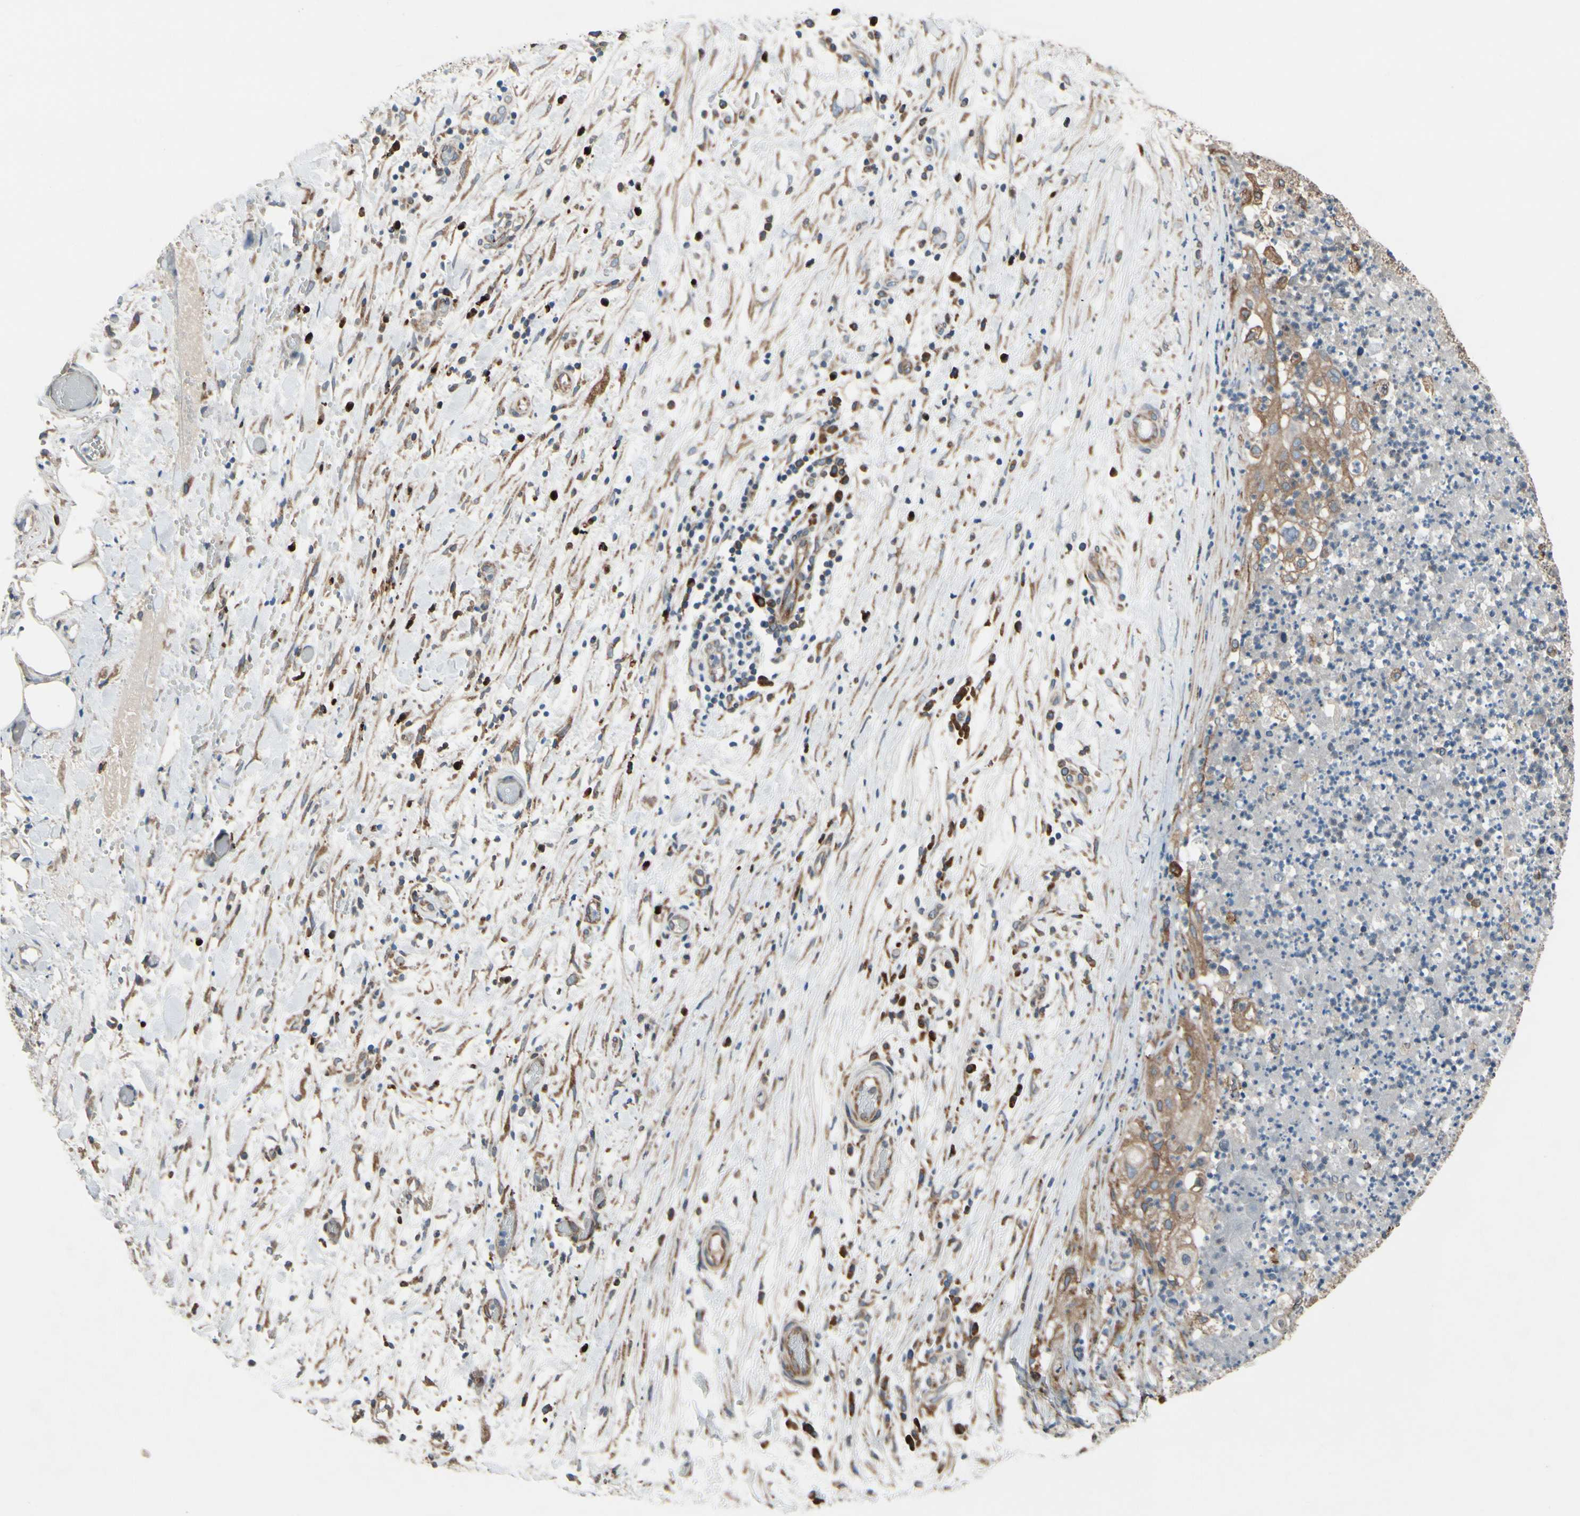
{"staining": {"intensity": "moderate", "quantity": ">75%", "location": "cytoplasmic/membranous"}, "tissue": "lung cancer", "cell_type": "Tumor cells", "image_type": "cancer", "snomed": [{"axis": "morphology", "description": "Inflammation, NOS"}, {"axis": "morphology", "description": "Squamous cell carcinoma, NOS"}, {"axis": "topography", "description": "Lymph node"}, {"axis": "topography", "description": "Soft tissue"}, {"axis": "topography", "description": "Lung"}], "caption": "Tumor cells show medium levels of moderate cytoplasmic/membranous positivity in approximately >75% of cells in human lung cancer (squamous cell carcinoma).", "gene": "CLCC1", "patient": {"sex": "male", "age": 66}}